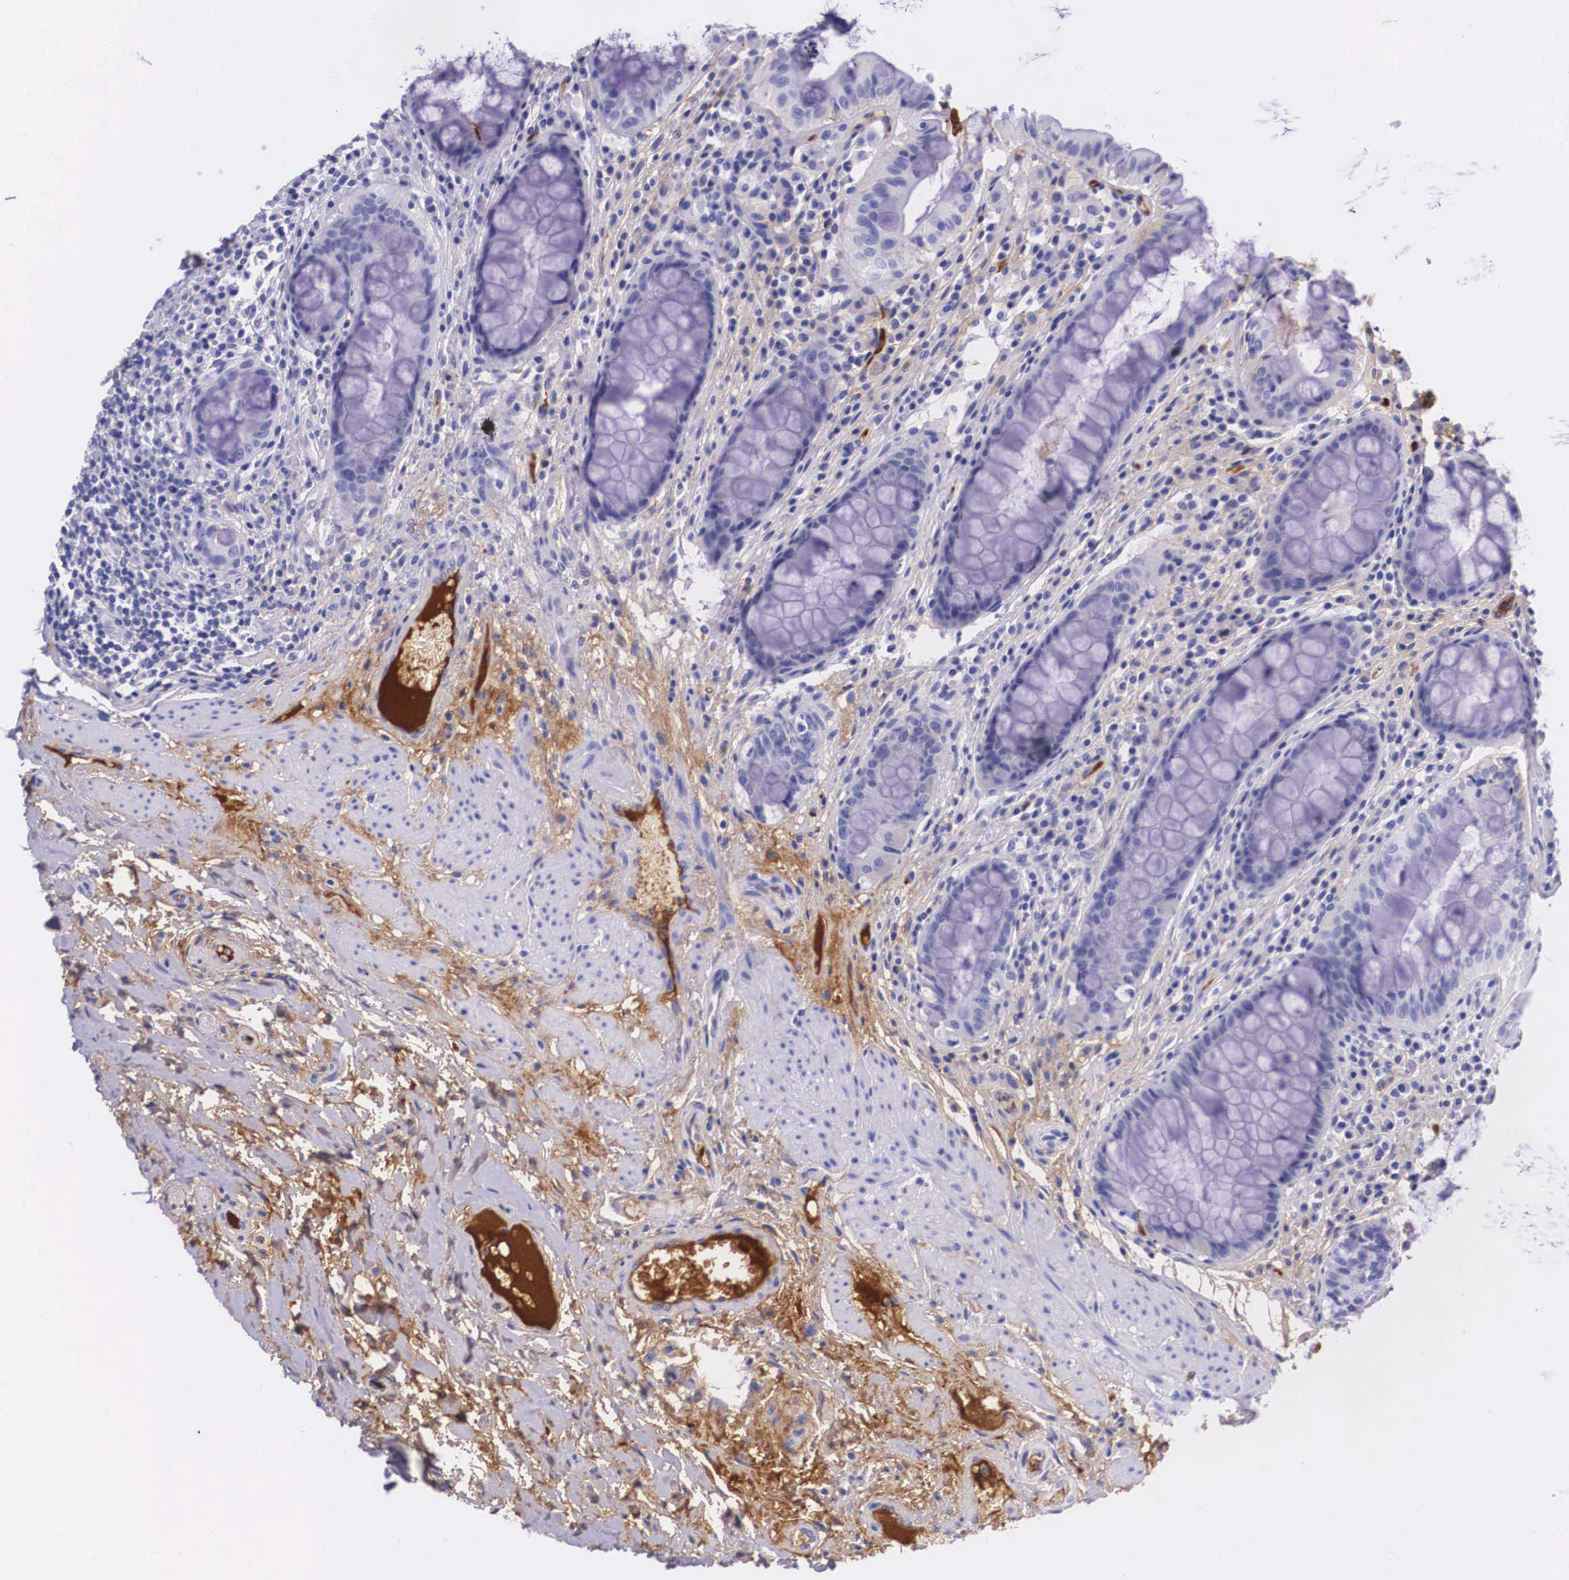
{"staining": {"intensity": "negative", "quantity": "none", "location": "none"}, "tissue": "rectum", "cell_type": "Glandular cells", "image_type": "normal", "snomed": [{"axis": "morphology", "description": "Normal tissue, NOS"}, {"axis": "topography", "description": "Rectum"}], "caption": "A photomicrograph of rectum stained for a protein demonstrates no brown staining in glandular cells.", "gene": "PLG", "patient": {"sex": "female", "age": 75}}